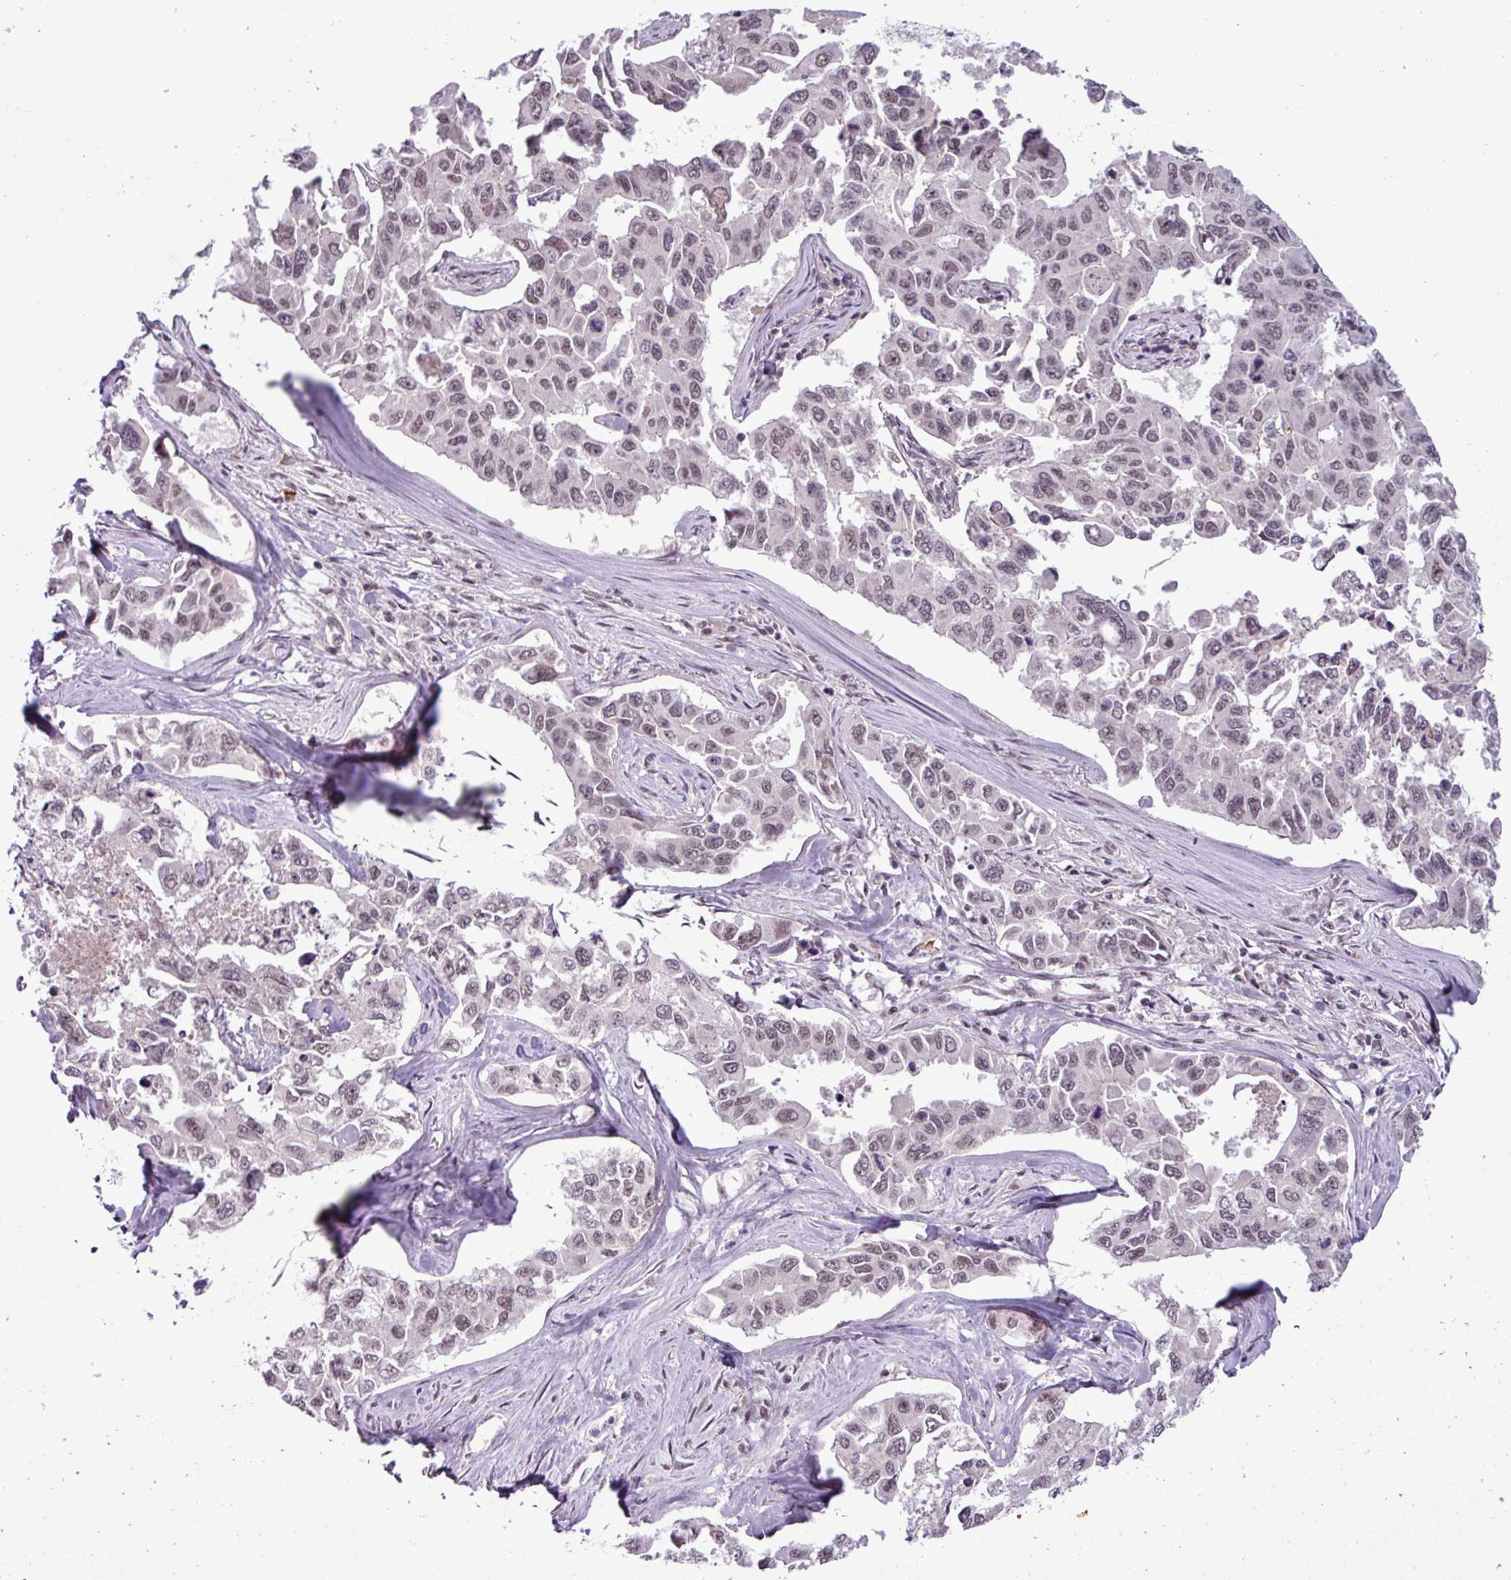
{"staining": {"intensity": "moderate", "quantity": "25%-75%", "location": "nuclear"}, "tissue": "lung cancer", "cell_type": "Tumor cells", "image_type": "cancer", "snomed": [{"axis": "morphology", "description": "Adenocarcinoma, NOS"}, {"axis": "topography", "description": "Lung"}], "caption": "Lung cancer (adenocarcinoma) was stained to show a protein in brown. There is medium levels of moderate nuclear expression in about 25%-75% of tumor cells. Nuclei are stained in blue.", "gene": "NOTCH2", "patient": {"sex": "male", "age": 64}}